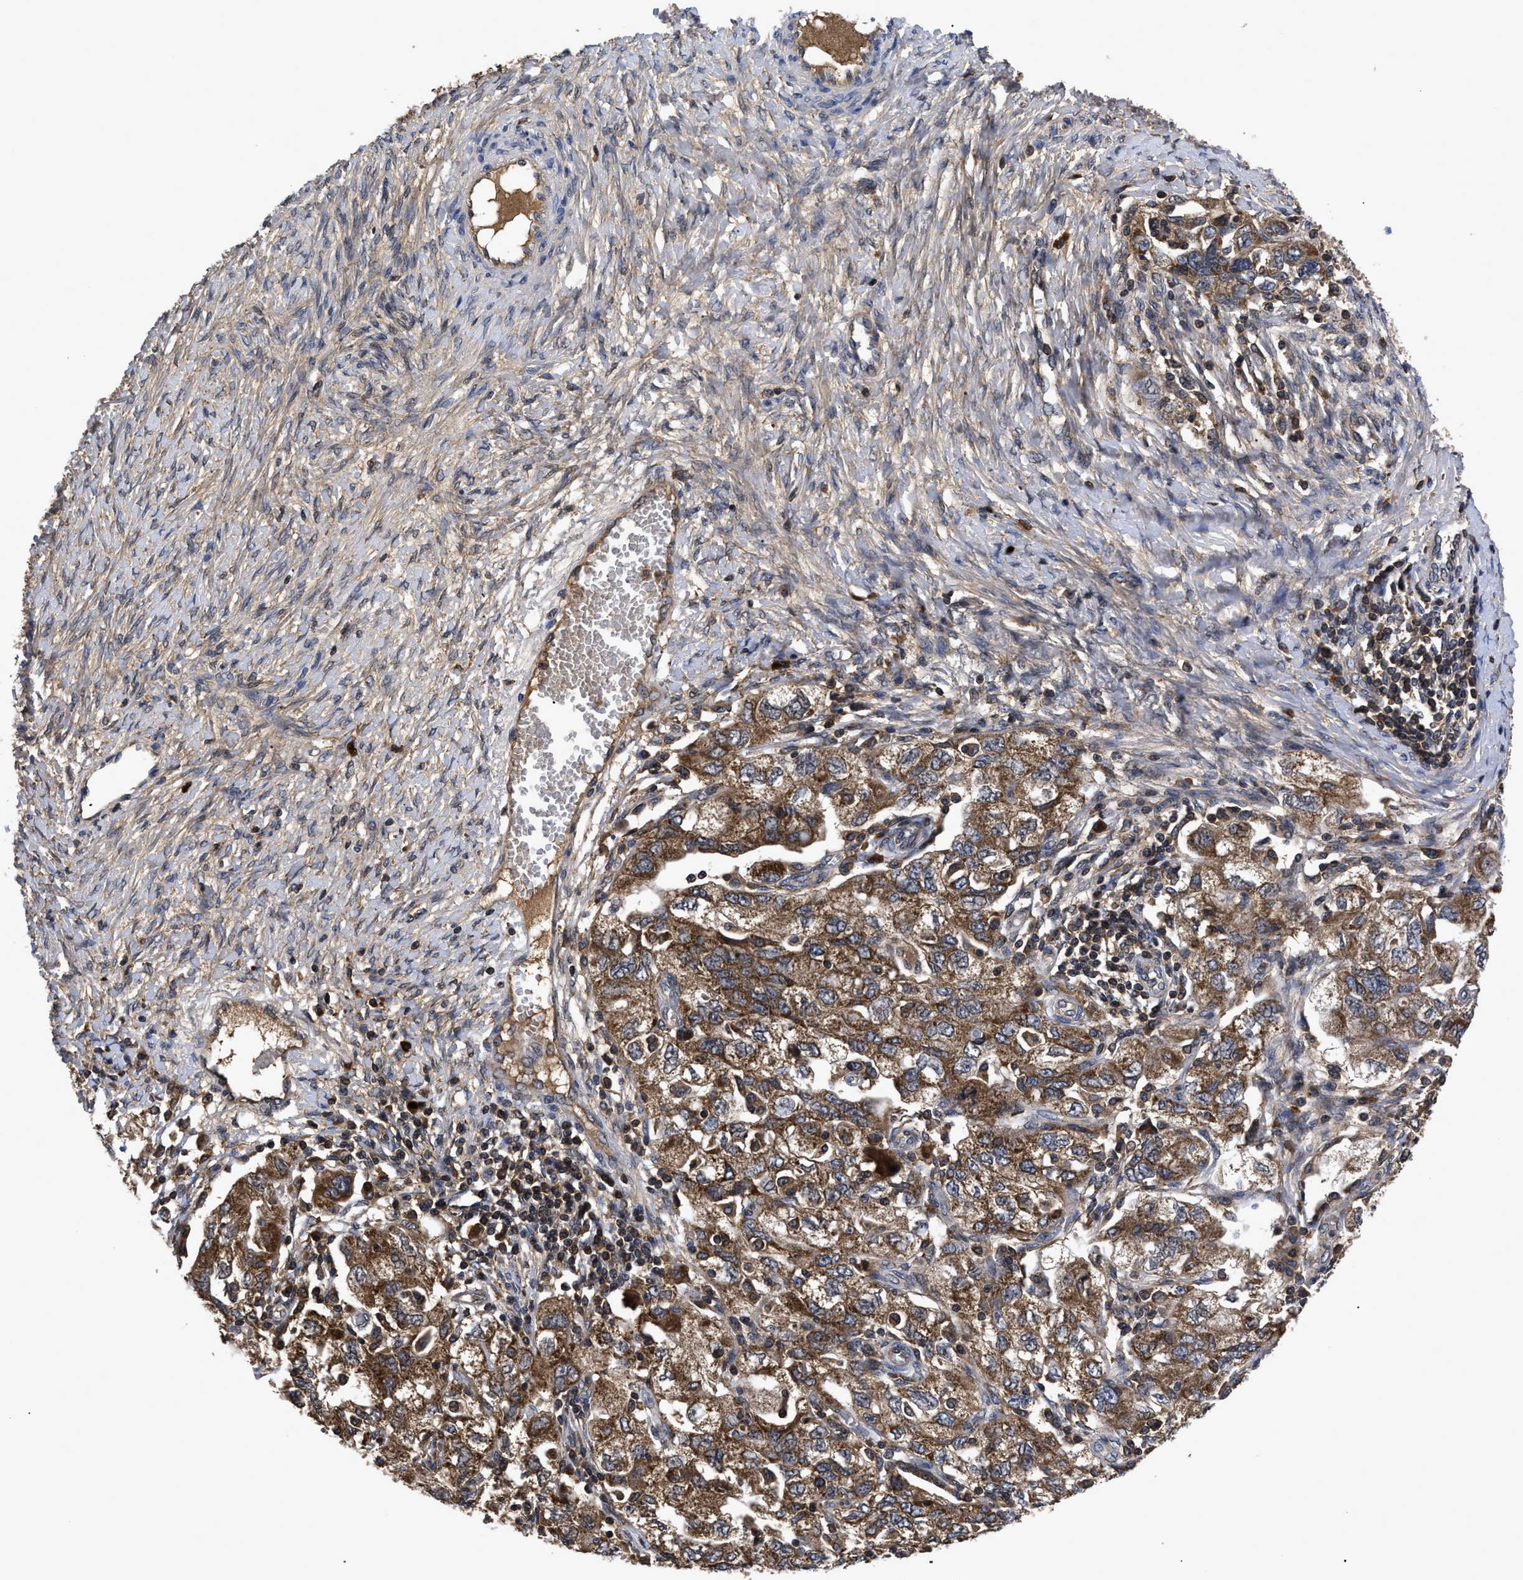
{"staining": {"intensity": "moderate", "quantity": ">75%", "location": "cytoplasmic/membranous"}, "tissue": "ovarian cancer", "cell_type": "Tumor cells", "image_type": "cancer", "snomed": [{"axis": "morphology", "description": "Carcinoma, NOS"}, {"axis": "morphology", "description": "Cystadenocarcinoma, serous, NOS"}, {"axis": "topography", "description": "Ovary"}], "caption": "The immunohistochemical stain highlights moderate cytoplasmic/membranous positivity in tumor cells of ovarian carcinoma tissue.", "gene": "LRRC3", "patient": {"sex": "female", "age": 69}}